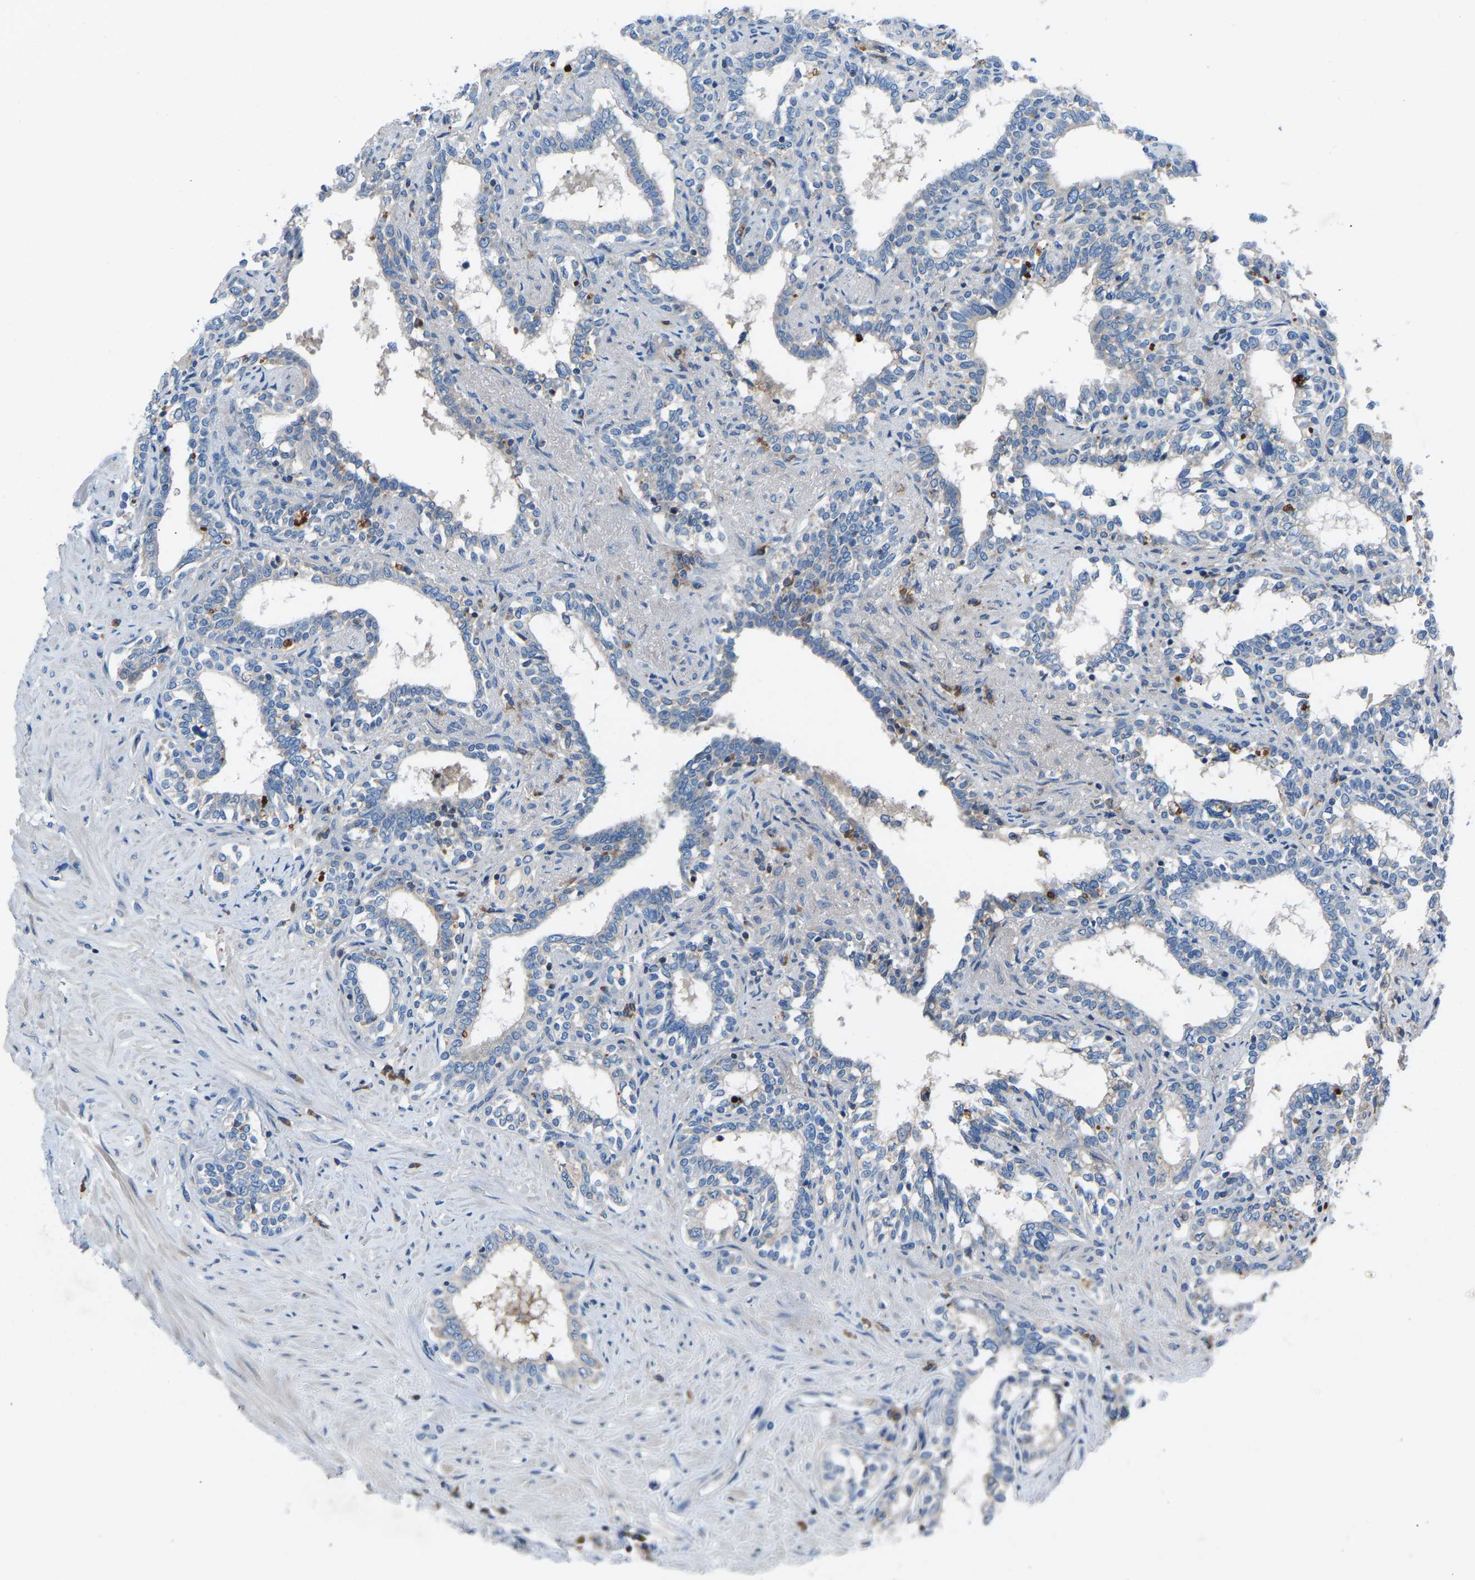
{"staining": {"intensity": "weak", "quantity": ">75%", "location": "cytoplasmic/membranous"}, "tissue": "seminal vesicle", "cell_type": "Glandular cells", "image_type": "normal", "snomed": [{"axis": "morphology", "description": "Normal tissue, NOS"}, {"axis": "morphology", "description": "Adenocarcinoma, High grade"}, {"axis": "topography", "description": "Prostate"}, {"axis": "topography", "description": "Seminal veicle"}], "caption": "Protein staining of benign seminal vesicle exhibits weak cytoplasmic/membranous positivity in about >75% of glandular cells. The staining was performed using DAB (3,3'-diaminobenzidine), with brown indicating positive protein expression. Nuclei are stained blue with hematoxylin.", "gene": "GRK6", "patient": {"sex": "male", "age": 55}}